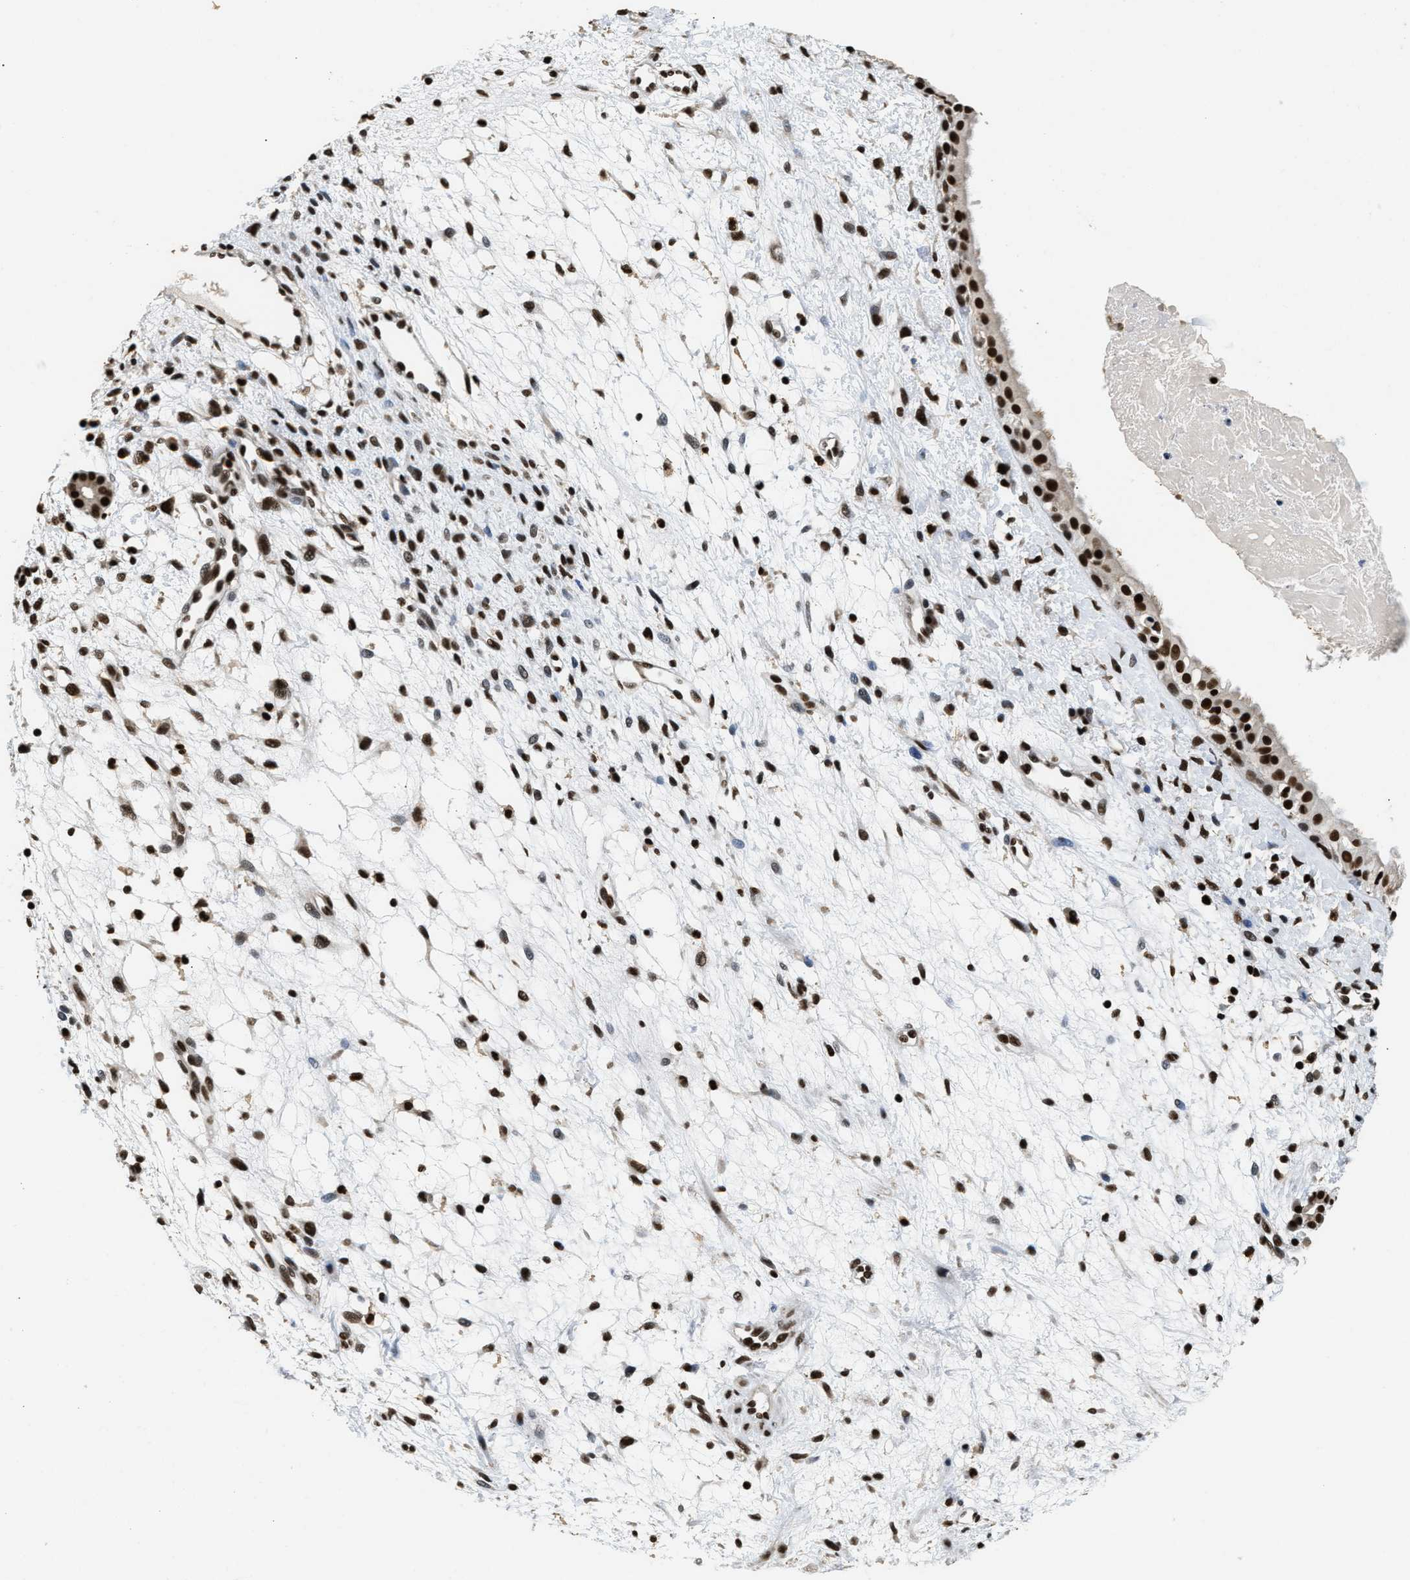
{"staining": {"intensity": "strong", "quantity": ">75%", "location": "cytoplasmic/membranous,nuclear"}, "tissue": "nasopharynx", "cell_type": "Respiratory epithelial cells", "image_type": "normal", "snomed": [{"axis": "morphology", "description": "Normal tissue, NOS"}, {"axis": "topography", "description": "Nasopharynx"}], "caption": "IHC image of unremarkable human nasopharynx stained for a protein (brown), which exhibits high levels of strong cytoplasmic/membranous,nuclear positivity in approximately >75% of respiratory epithelial cells.", "gene": "RAD21", "patient": {"sex": "male", "age": 22}}